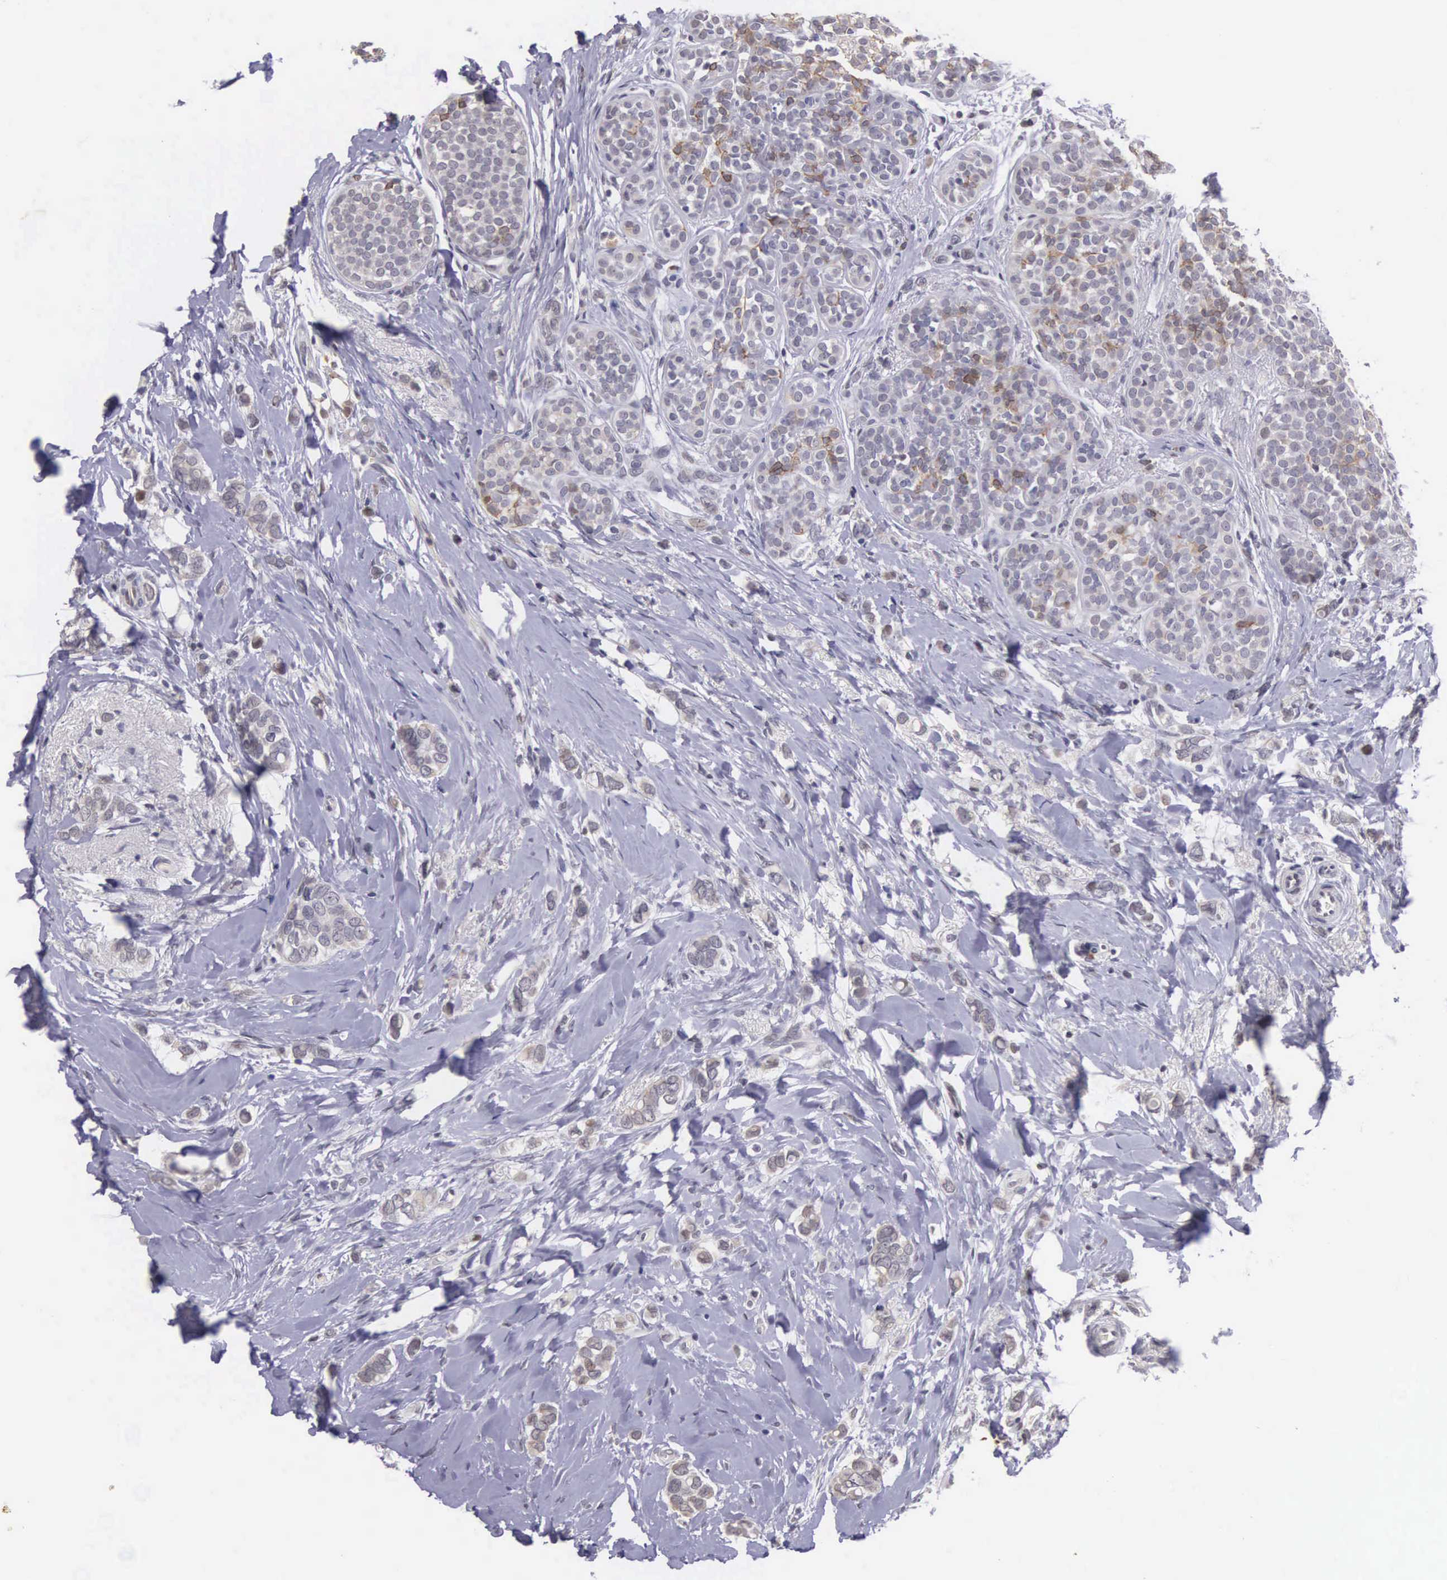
{"staining": {"intensity": "weak", "quantity": "<25%", "location": "cytoplasmic/membranous"}, "tissue": "breast cancer", "cell_type": "Tumor cells", "image_type": "cancer", "snomed": [{"axis": "morphology", "description": "Duct carcinoma"}, {"axis": "topography", "description": "Breast"}], "caption": "The photomicrograph demonstrates no significant positivity in tumor cells of breast cancer (intraductal carcinoma). The staining was performed using DAB (3,3'-diaminobenzidine) to visualize the protein expression in brown, while the nuclei were stained in blue with hematoxylin (Magnification: 20x).", "gene": "SLC25A21", "patient": {"sex": "female", "age": 72}}